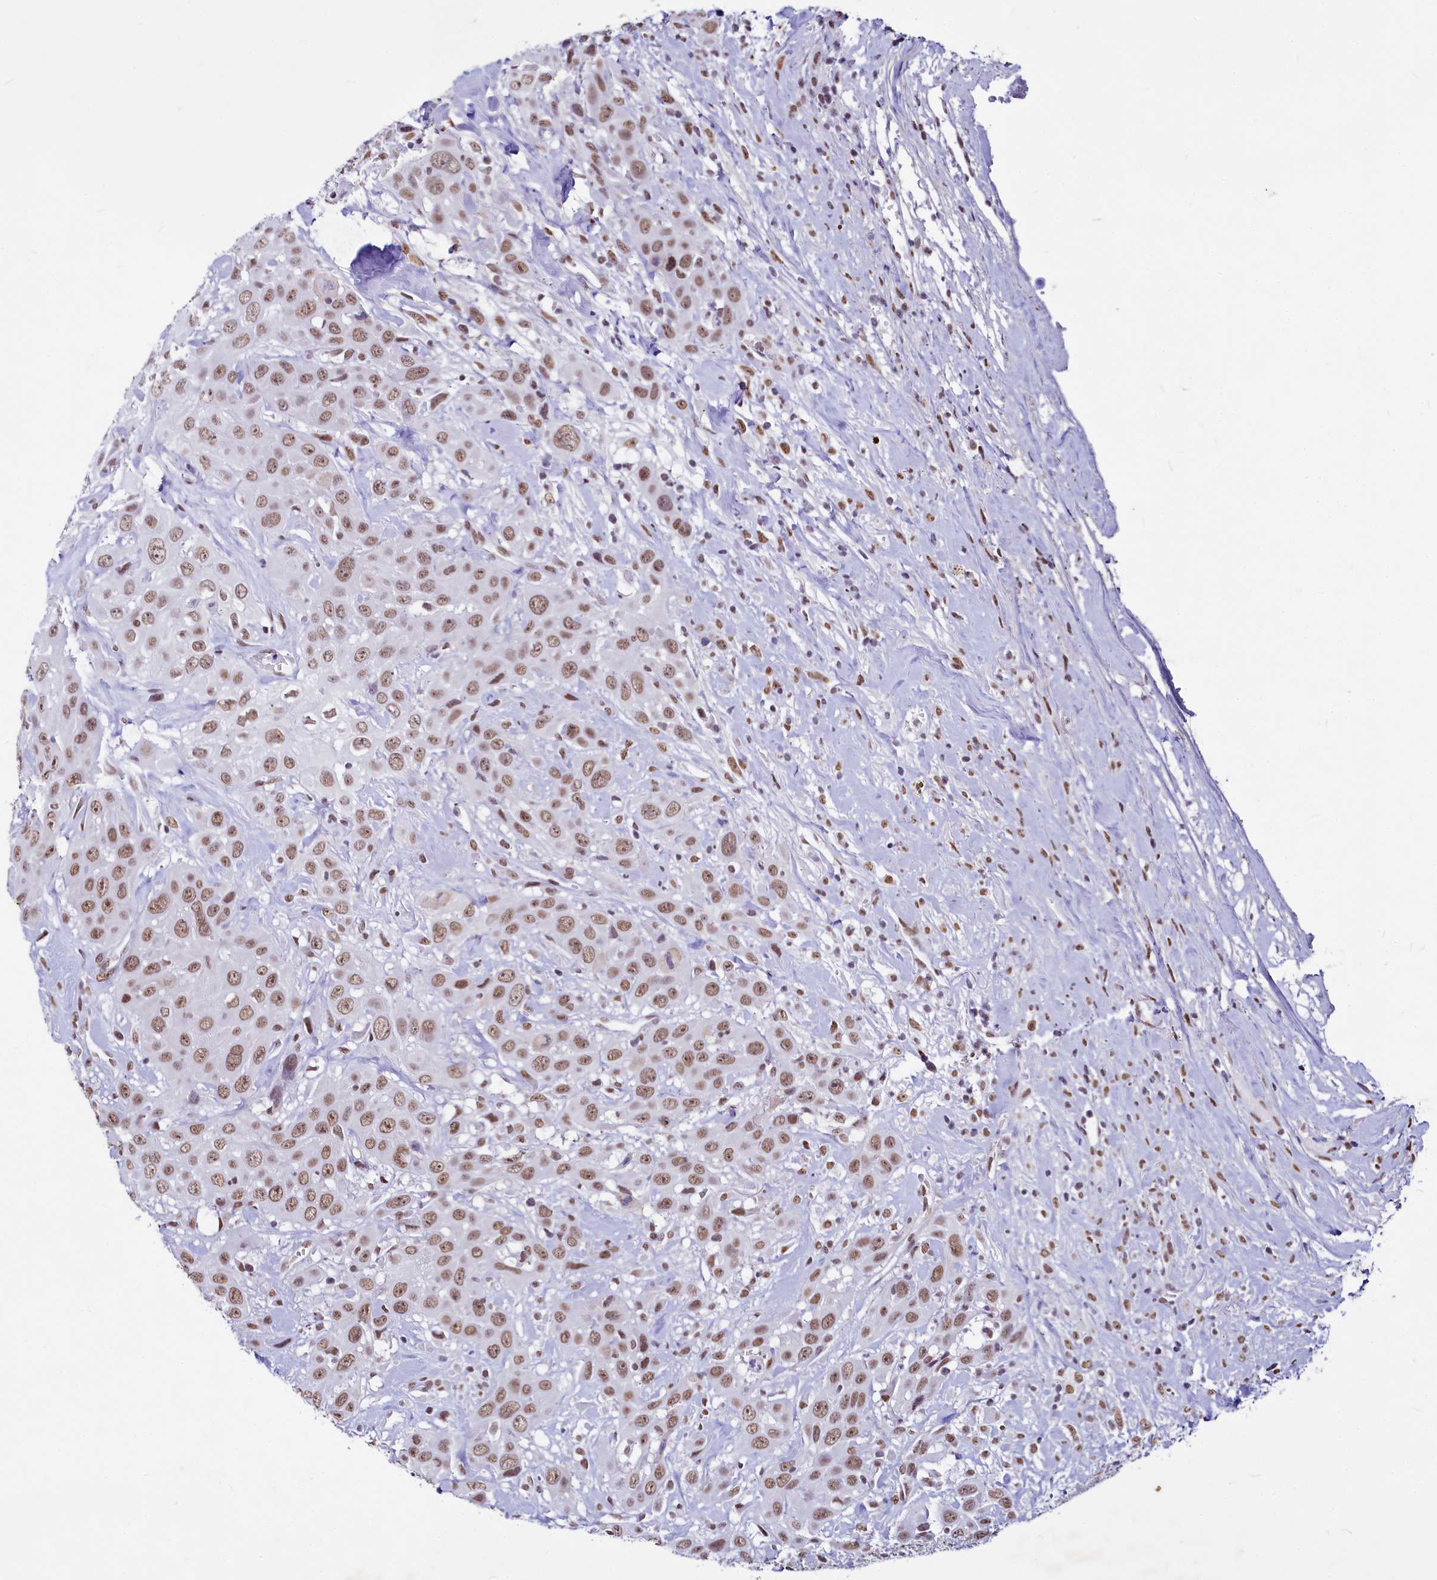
{"staining": {"intensity": "moderate", "quantity": ">75%", "location": "nuclear"}, "tissue": "head and neck cancer", "cell_type": "Tumor cells", "image_type": "cancer", "snomed": [{"axis": "morphology", "description": "Squamous cell carcinoma, NOS"}, {"axis": "topography", "description": "Head-Neck"}], "caption": "Human head and neck cancer (squamous cell carcinoma) stained for a protein (brown) shows moderate nuclear positive positivity in about >75% of tumor cells.", "gene": "PARPBP", "patient": {"sex": "male", "age": 81}}